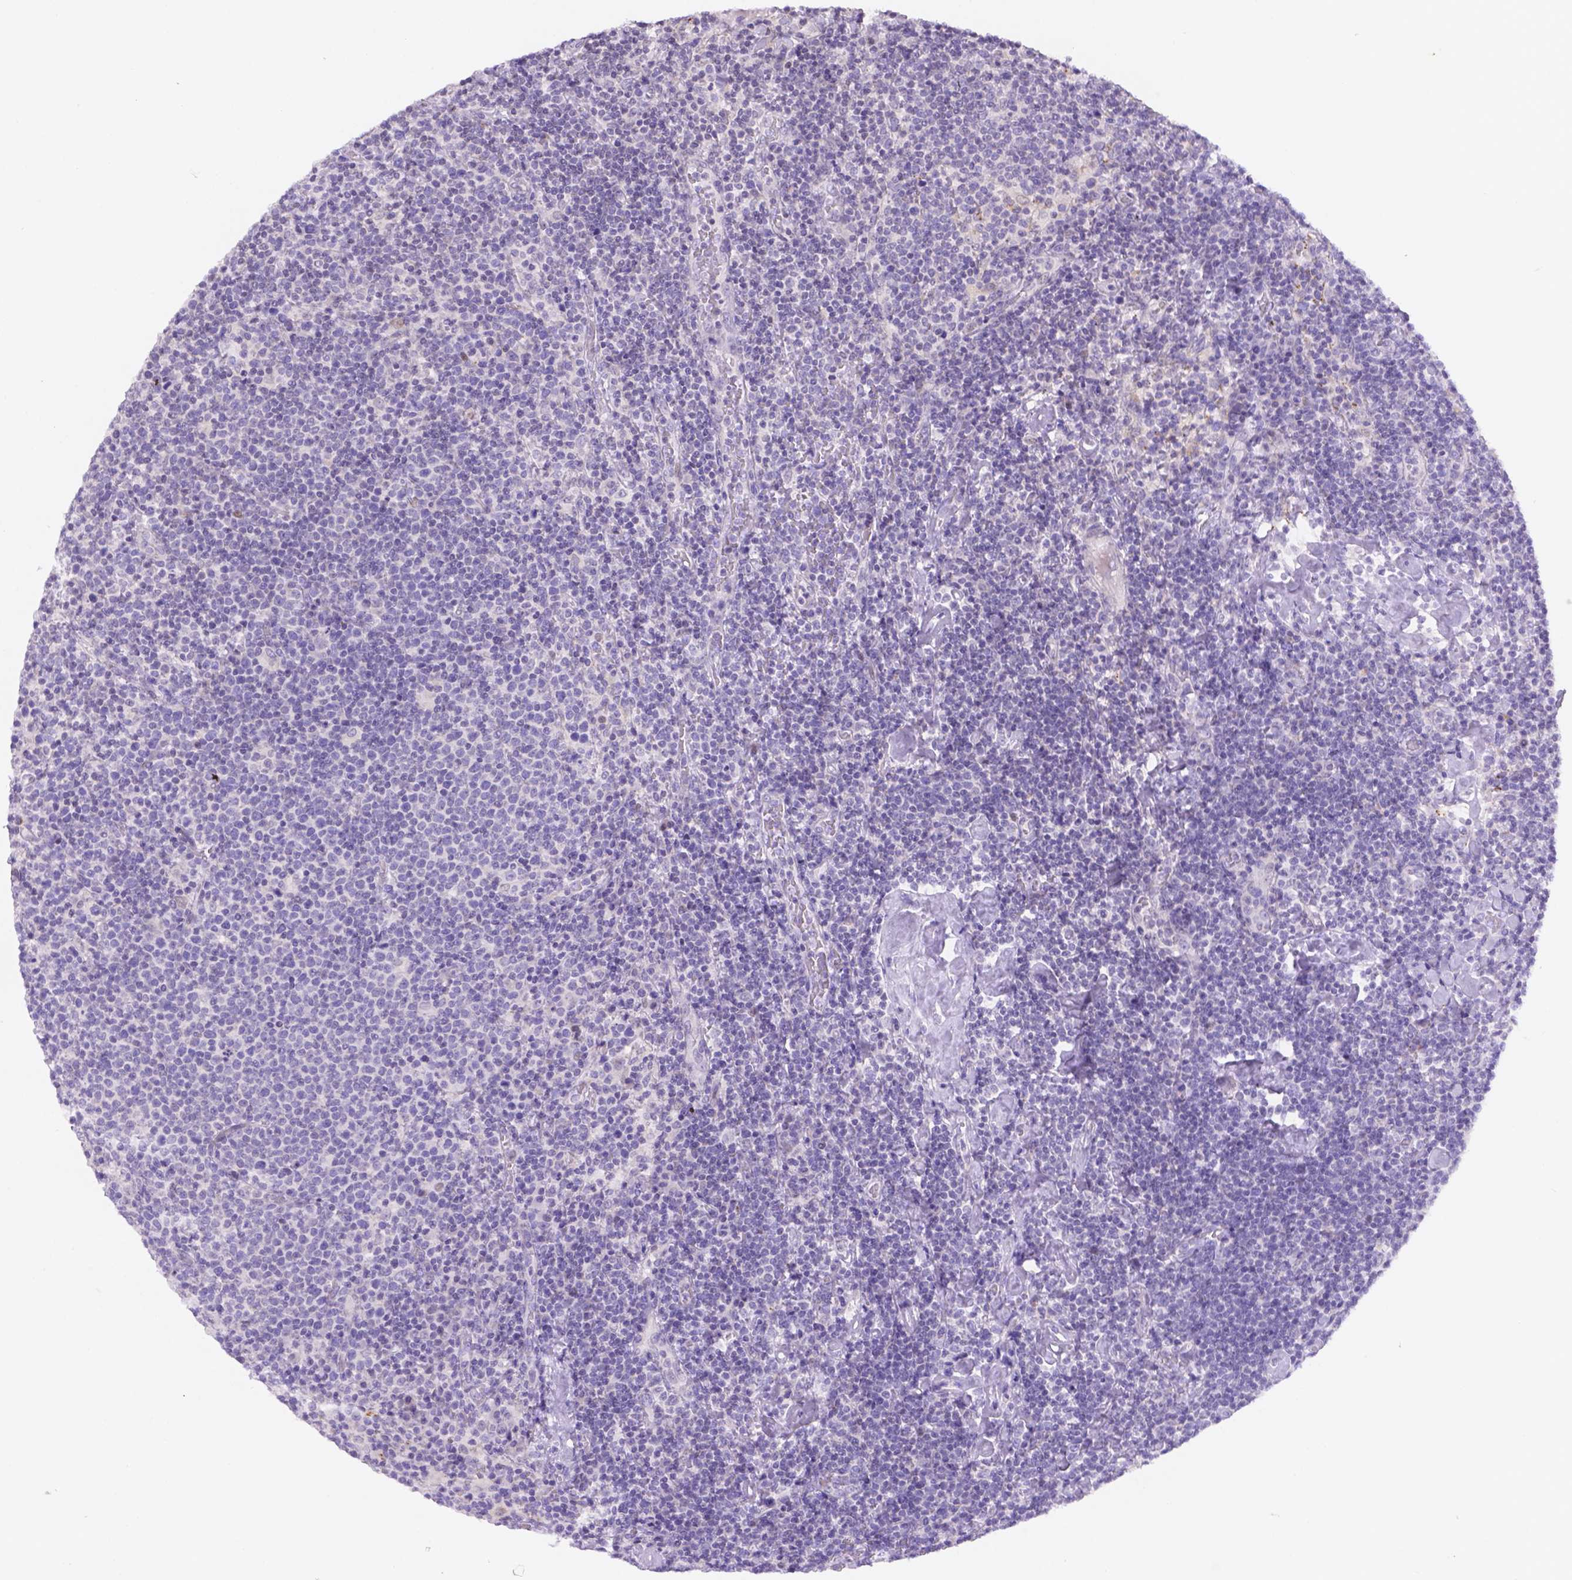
{"staining": {"intensity": "negative", "quantity": "none", "location": "none"}, "tissue": "lymphoma", "cell_type": "Tumor cells", "image_type": "cancer", "snomed": [{"axis": "morphology", "description": "Malignant lymphoma, non-Hodgkin's type, High grade"}, {"axis": "topography", "description": "Lymph node"}], "caption": "The image shows no significant positivity in tumor cells of lymphoma. (DAB IHC visualized using brightfield microscopy, high magnification).", "gene": "DMWD", "patient": {"sex": "male", "age": 61}}